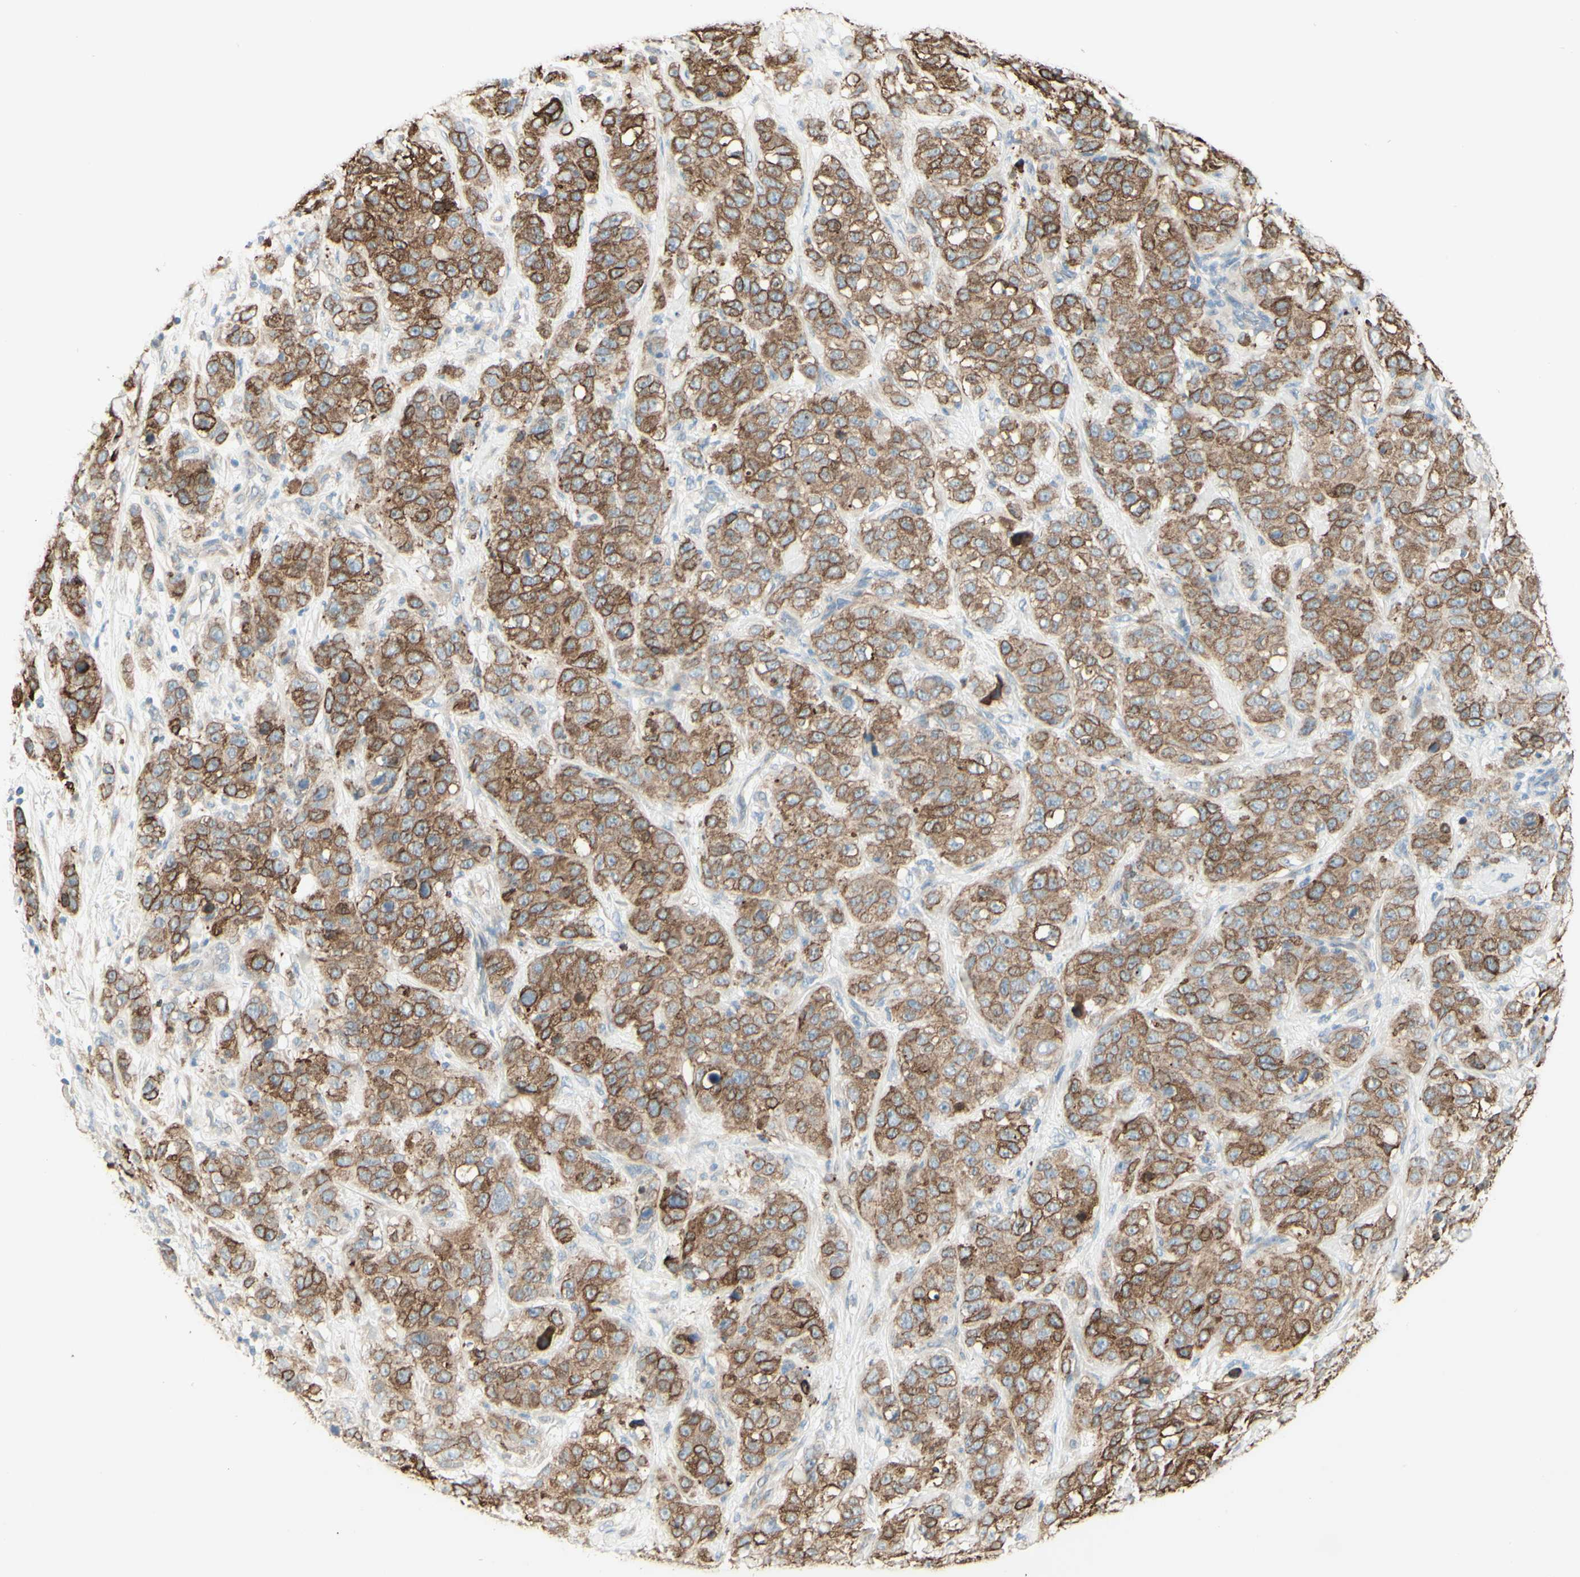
{"staining": {"intensity": "moderate", "quantity": ">75%", "location": "cytoplasmic/membranous"}, "tissue": "stomach cancer", "cell_type": "Tumor cells", "image_type": "cancer", "snomed": [{"axis": "morphology", "description": "Adenocarcinoma, NOS"}, {"axis": "topography", "description": "Stomach"}], "caption": "An immunohistochemistry photomicrograph of neoplastic tissue is shown. Protein staining in brown highlights moderate cytoplasmic/membranous positivity in stomach adenocarcinoma within tumor cells. Using DAB (3,3'-diaminobenzidine) (brown) and hematoxylin (blue) stains, captured at high magnification using brightfield microscopy.", "gene": "RNF149", "patient": {"sex": "male", "age": 48}}